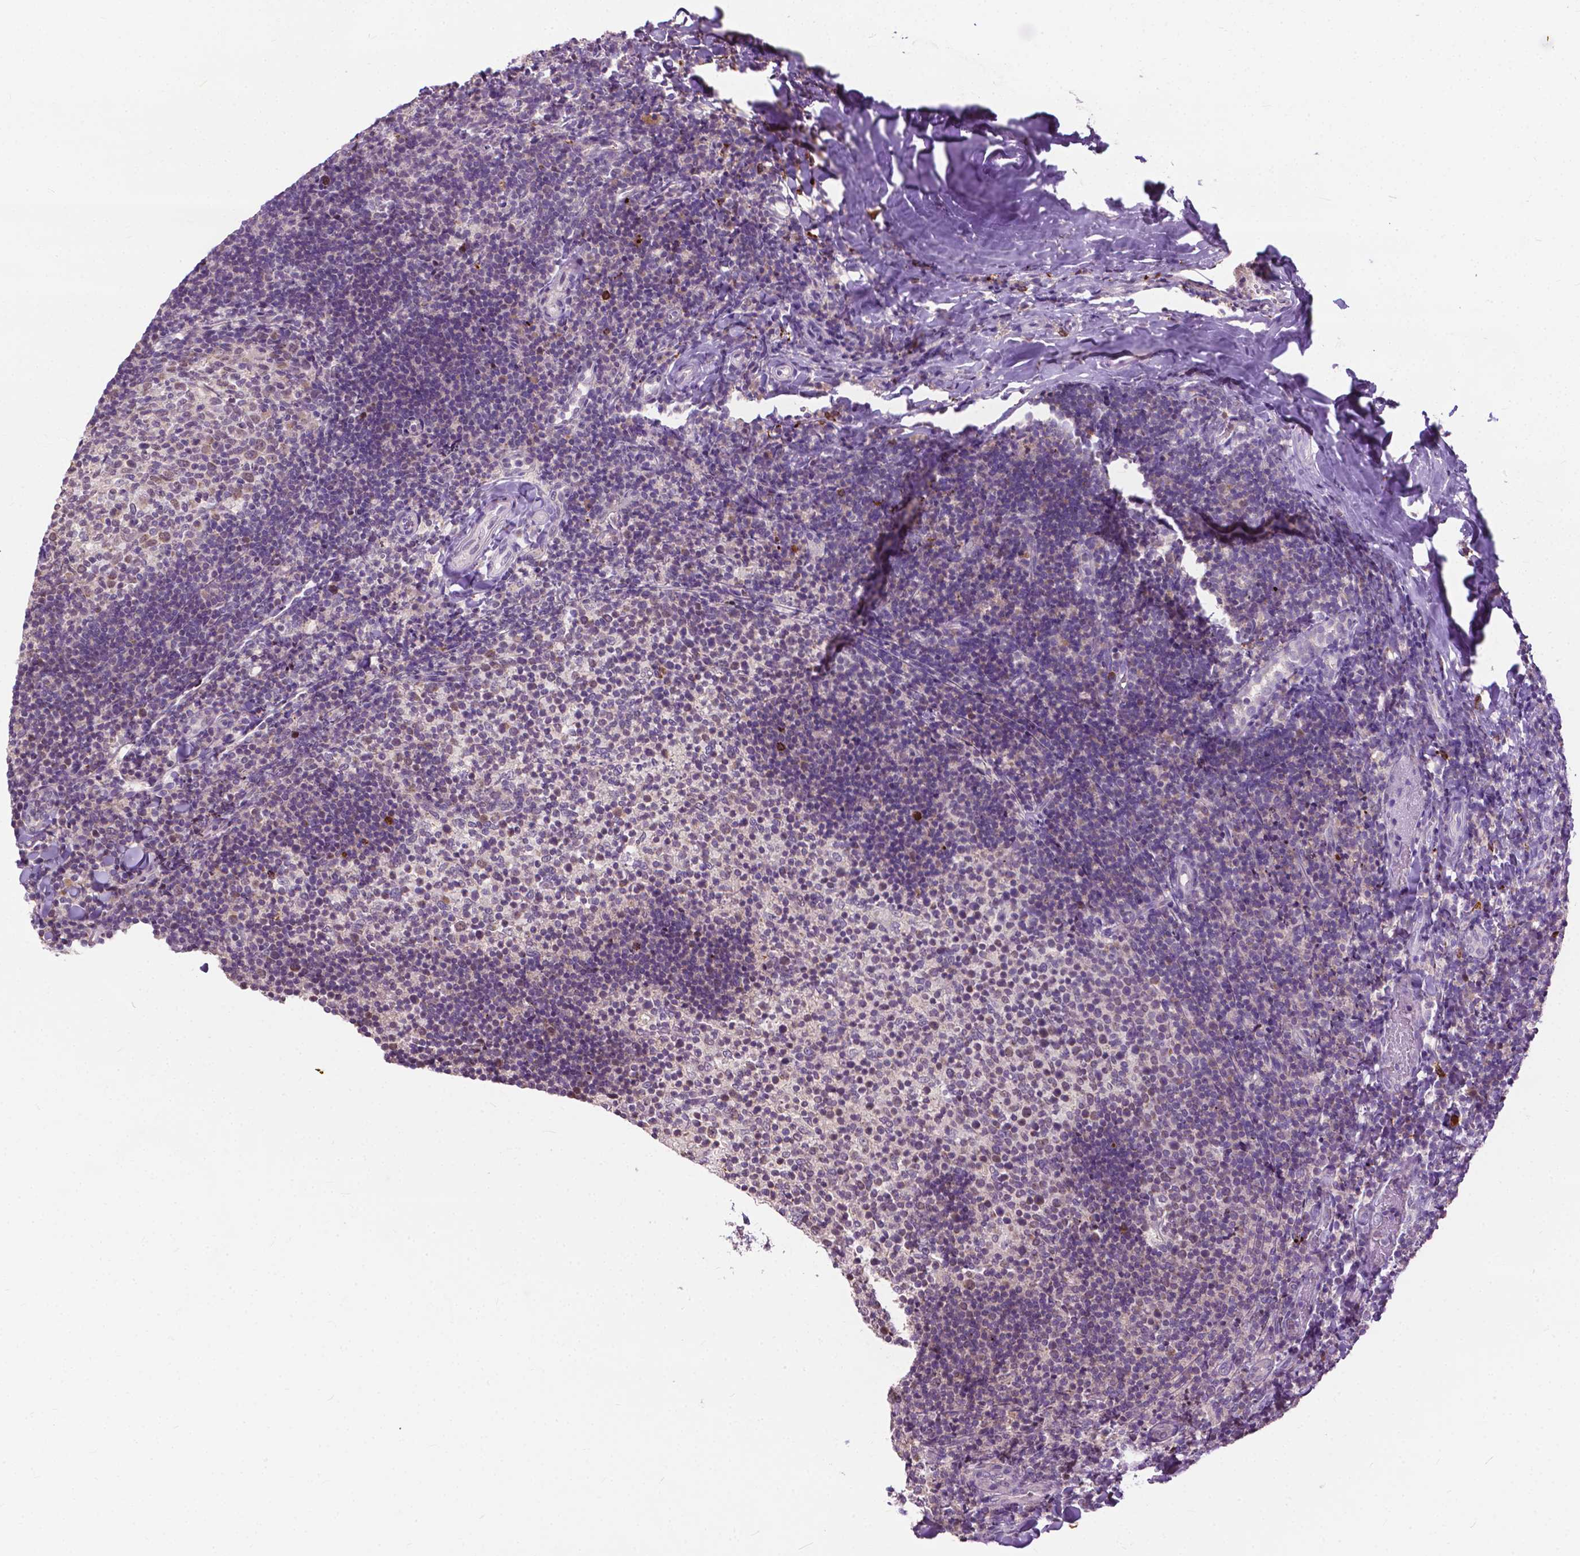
{"staining": {"intensity": "weak", "quantity": "<25%", "location": "nuclear"}, "tissue": "tonsil", "cell_type": "Germinal center cells", "image_type": "normal", "snomed": [{"axis": "morphology", "description": "Normal tissue, NOS"}, {"axis": "topography", "description": "Tonsil"}], "caption": "The micrograph demonstrates no staining of germinal center cells in unremarkable tonsil. The staining was performed using DAB to visualize the protein expression in brown, while the nuclei were stained in blue with hematoxylin (Magnification: 20x).", "gene": "TTC9B", "patient": {"sex": "female", "age": 10}}